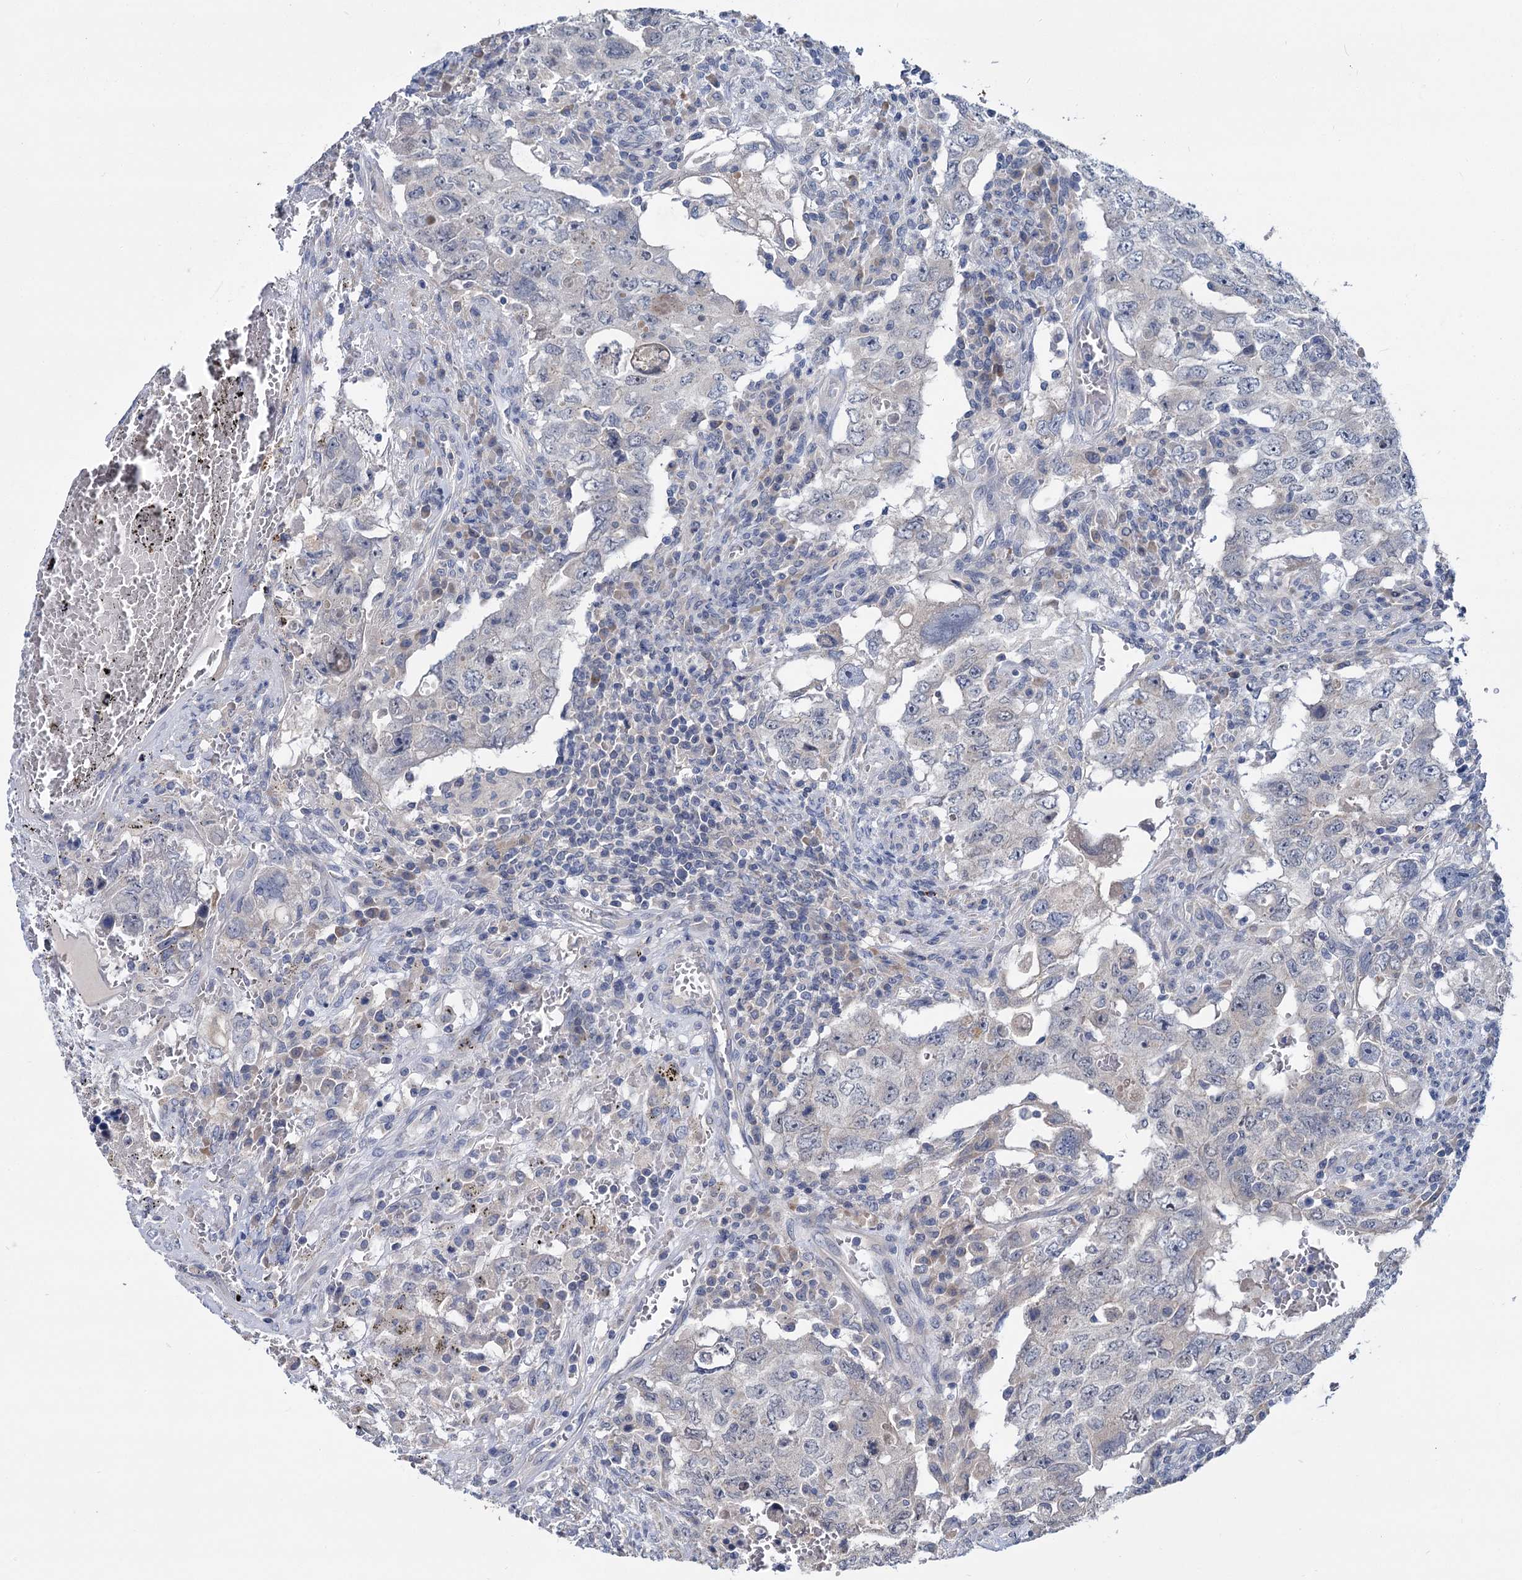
{"staining": {"intensity": "negative", "quantity": "none", "location": "none"}, "tissue": "testis cancer", "cell_type": "Tumor cells", "image_type": "cancer", "snomed": [{"axis": "morphology", "description": "Carcinoma, Embryonal, NOS"}, {"axis": "topography", "description": "Testis"}], "caption": "IHC of embryonal carcinoma (testis) demonstrates no positivity in tumor cells.", "gene": "ANKRD42", "patient": {"sex": "male", "age": 26}}